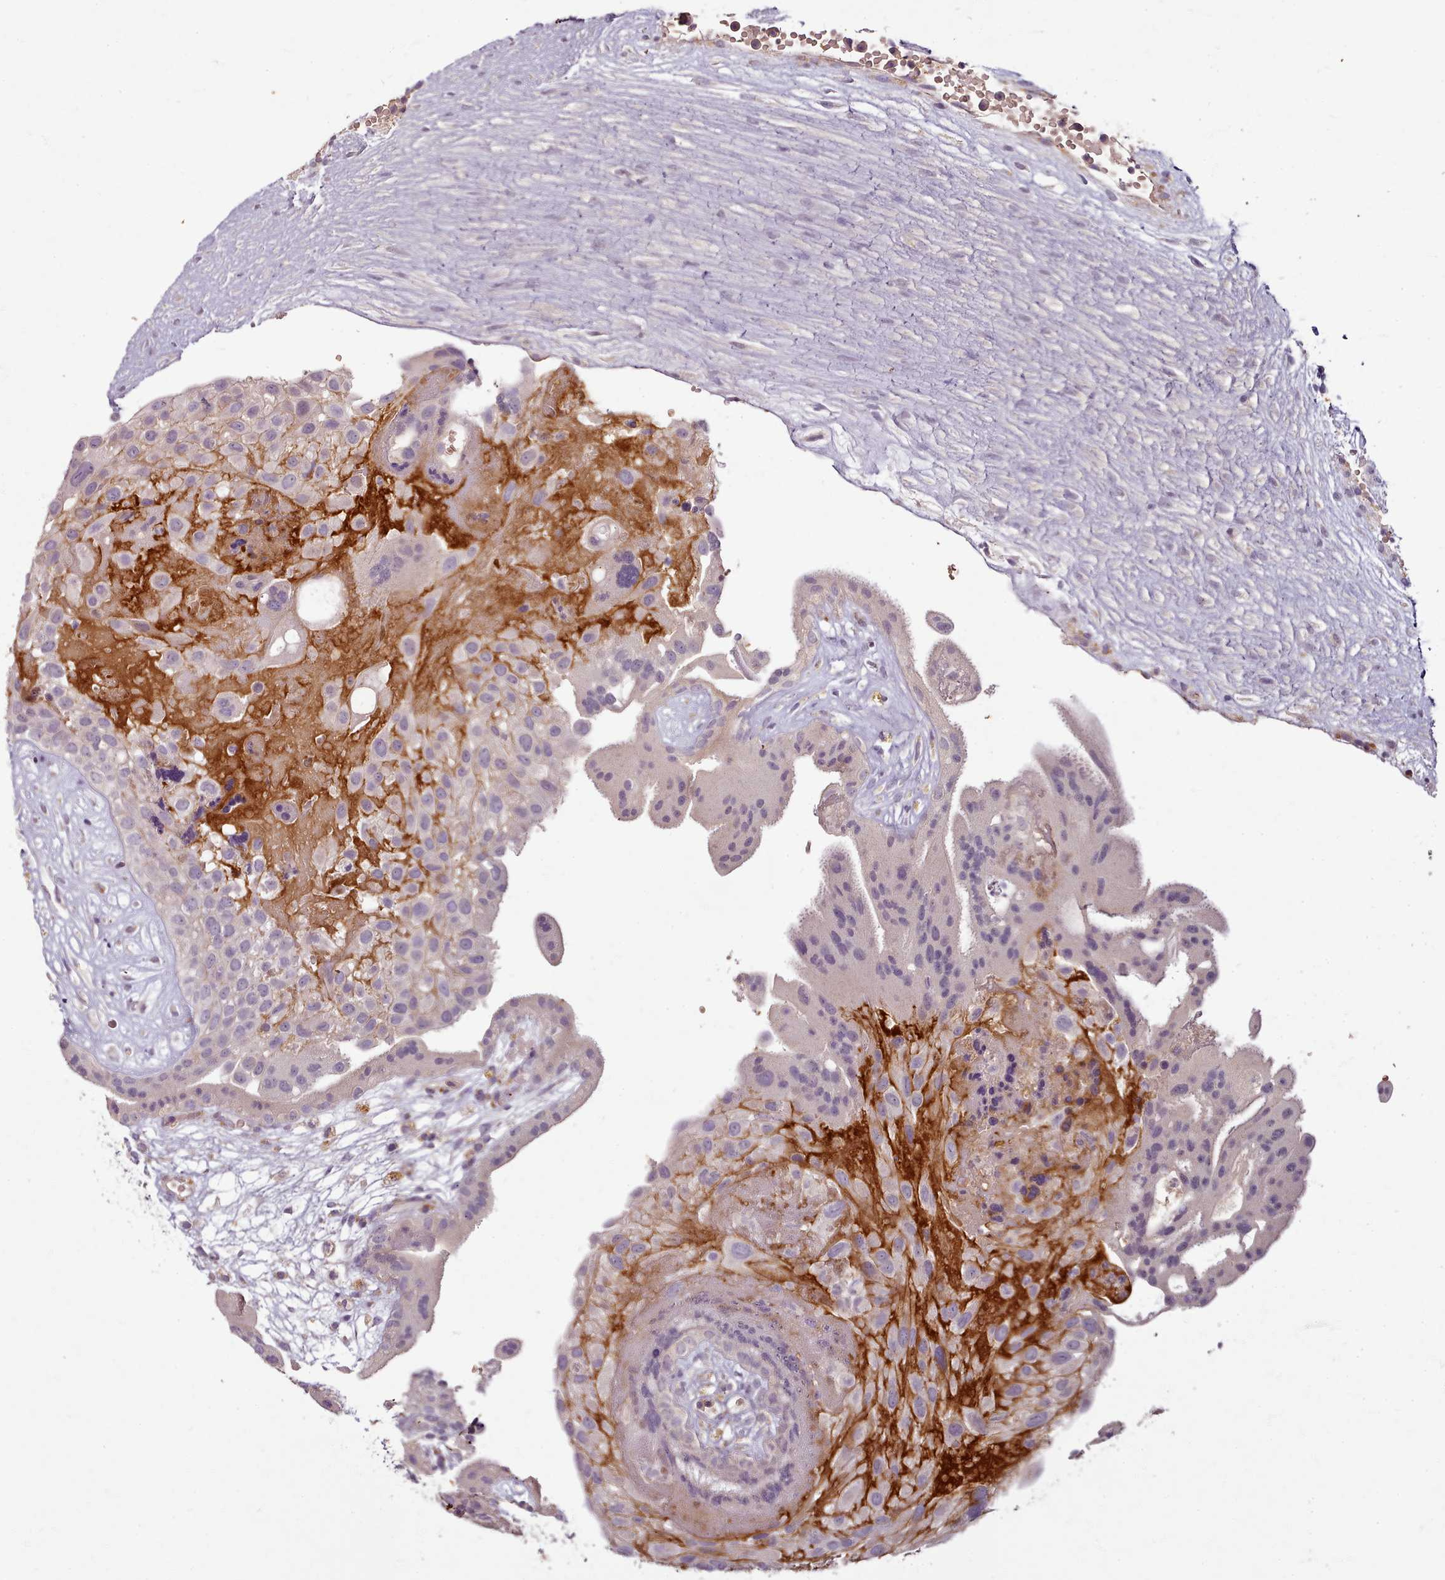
{"staining": {"intensity": "weak", "quantity": "25%-75%", "location": "cytoplasmic/membranous,nuclear"}, "tissue": "placenta", "cell_type": "Decidual cells", "image_type": "normal", "snomed": [{"axis": "morphology", "description": "Normal tissue, NOS"}, {"axis": "topography", "description": "Placenta"}], "caption": "Protein analysis of normal placenta displays weak cytoplasmic/membranous,nuclear staining in approximately 25%-75% of decidual cells.", "gene": "C1QTNF5", "patient": {"sex": "female", "age": 18}}